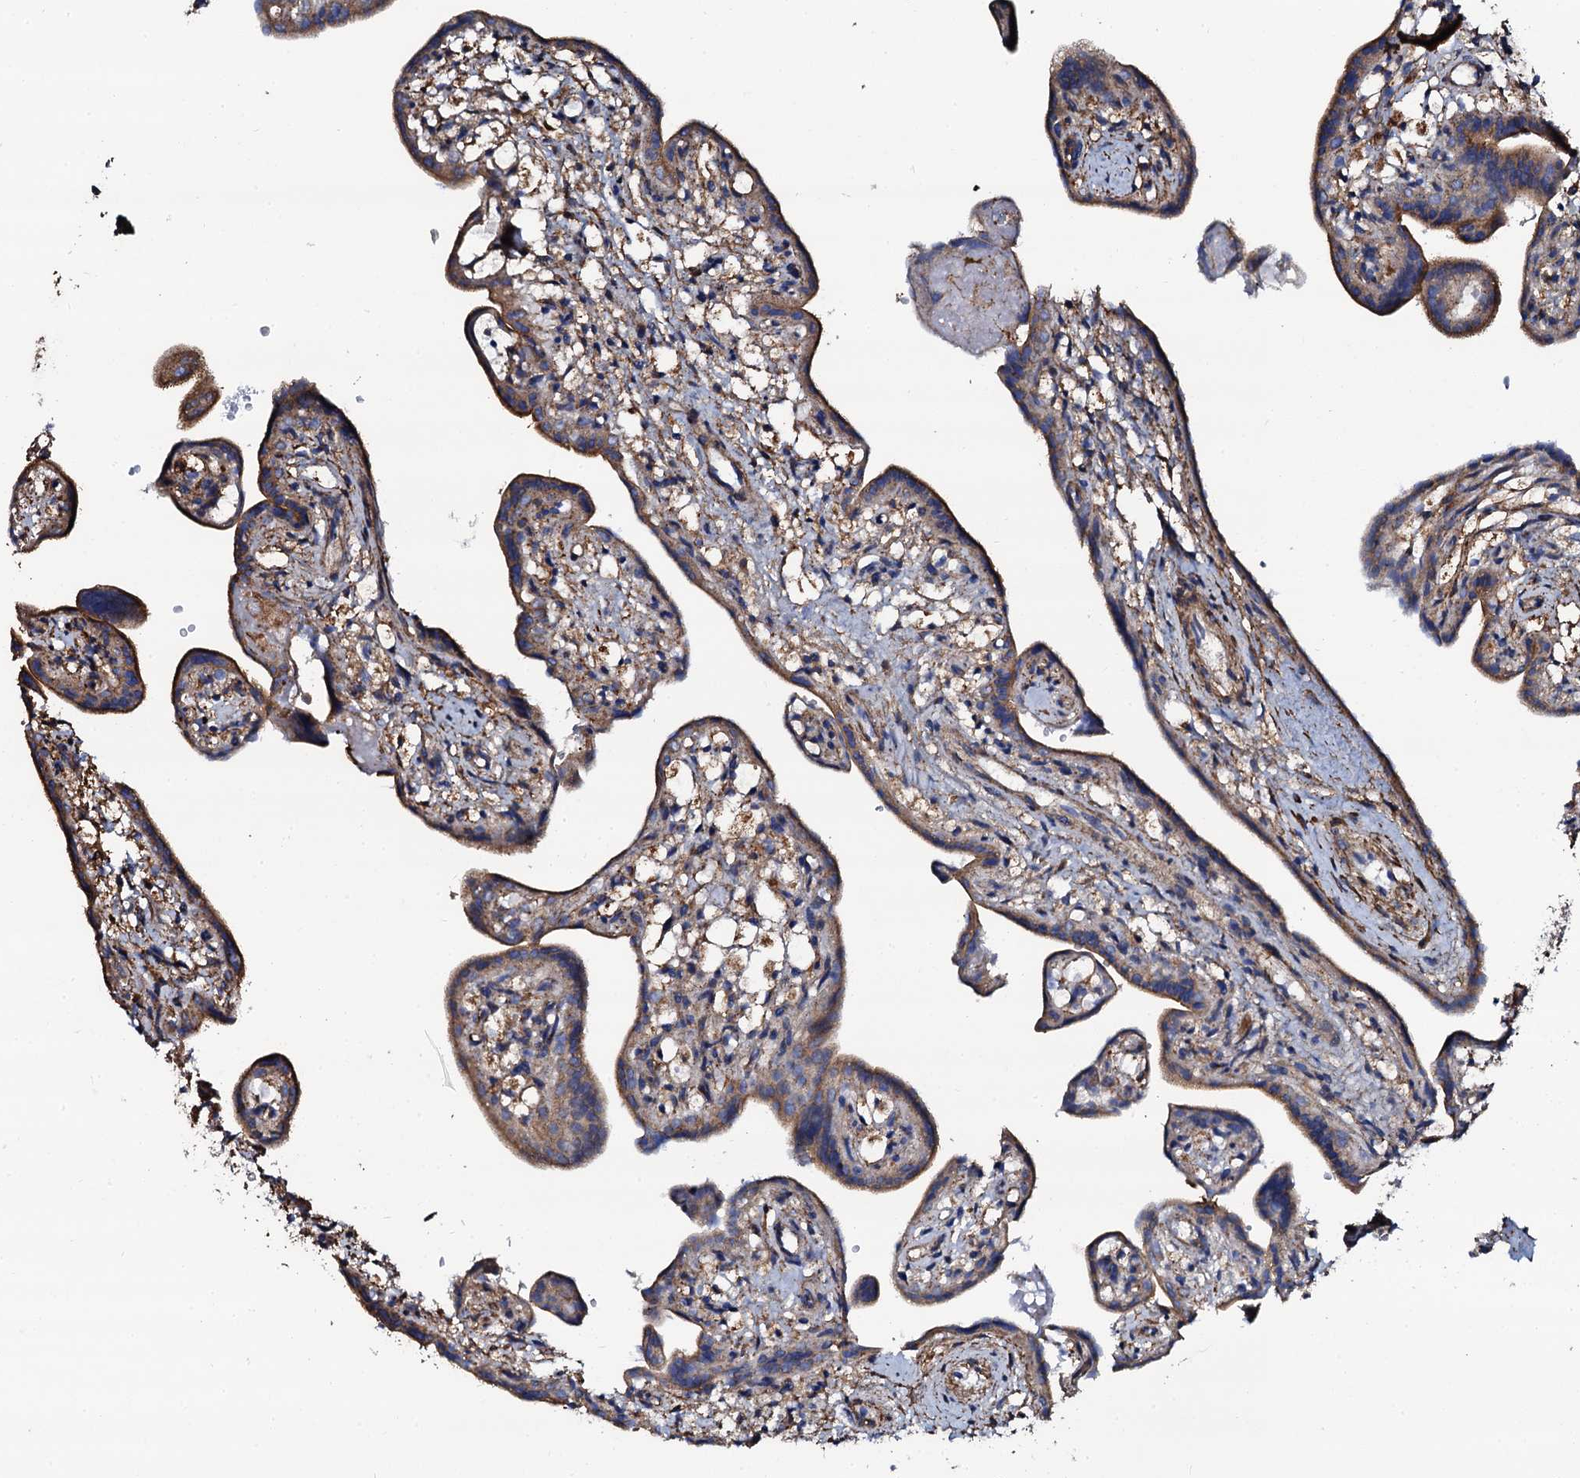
{"staining": {"intensity": "moderate", "quantity": ">75%", "location": "cytoplasmic/membranous"}, "tissue": "placenta", "cell_type": "Trophoblastic cells", "image_type": "normal", "snomed": [{"axis": "morphology", "description": "Normal tissue, NOS"}, {"axis": "topography", "description": "Placenta"}], "caption": "This is a photomicrograph of immunohistochemistry (IHC) staining of unremarkable placenta, which shows moderate positivity in the cytoplasmic/membranous of trophoblastic cells.", "gene": "INTS10", "patient": {"sex": "female", "age": 37}}